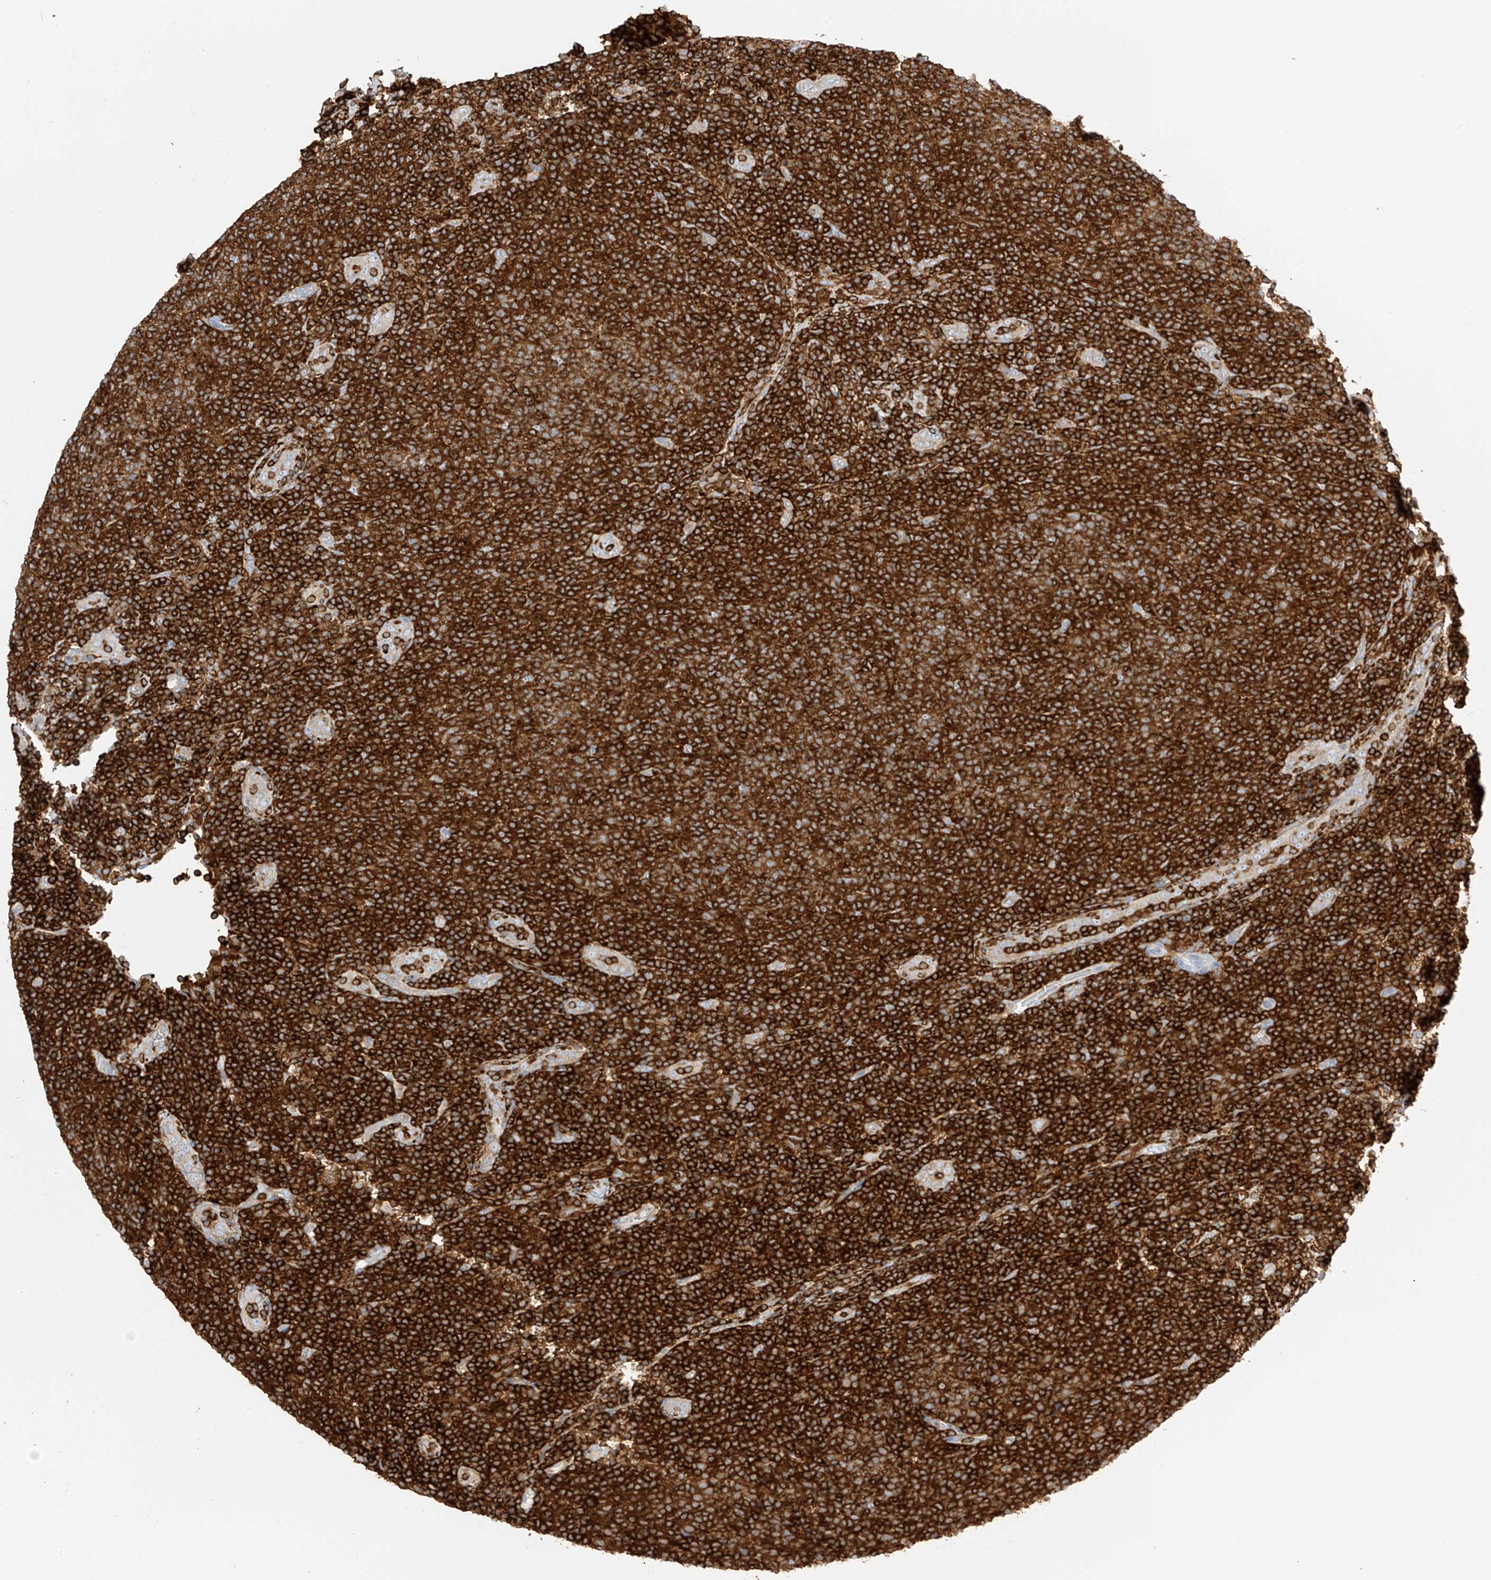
{"staining": {"intensity": "strong", "quantity": ">75%", "location": "cytoplasmic/membranous"}, "tissue": "lymphoma", "cell_type": "Tumor cells", "image_type": "cancer", "snomed": [{"axis": "morphology", "description": "Malignant lymphoma, non-Hodgkin's type, Low grade"}, {"axis": "topography", "description": "Lymph node"}], "caption": "A micrograph showing strong cytoplasmic/membranous expression in approximately >75% of tumor cells in malignant lymphoma, non-Hodgkin's type (low-grade), as visualized by brown immunohistochemical staining.", "gene": "ARHGAP25", "patient": {"sex": "male", "age": 66}}